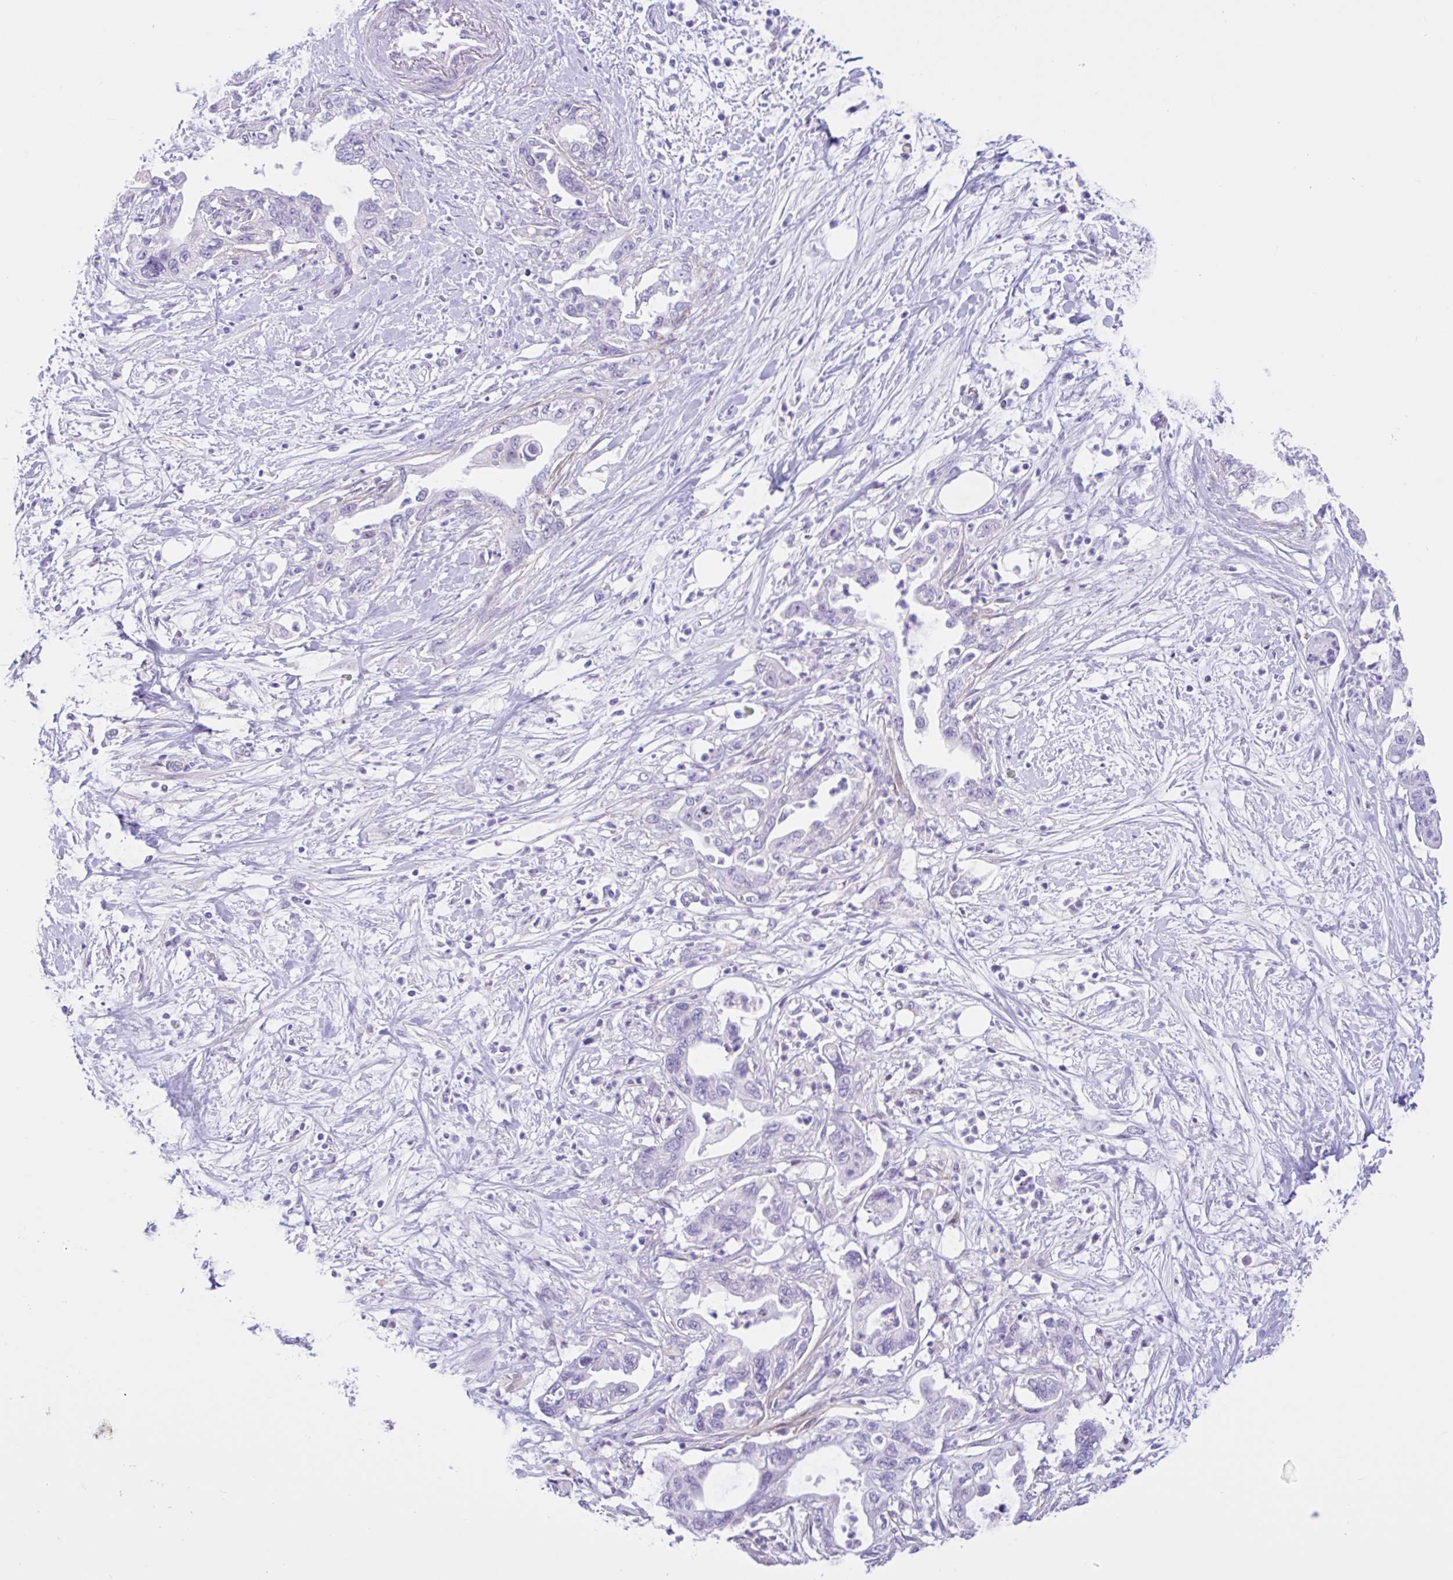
{"staining": {"intensity": "negative", "quantity": "none", "location": "none"}, "tissue": "pancreatic cancer", "cell_type": "Tumor cells", "image_type": "cancer", "snomed": [{"axis": "morphology", "description": "Adenocarcinoma, NOS"}, {"axis": "topography", "description": "Pancreas"}], "caption": "A micrograph of human adenocarcinoma (pancreatic) is negative for staining in tumor cells. (Stains: DAB (3,3'-diaminobenzidine) immunohistochemistry with hematoxylin counter stain, Microscopy: brightfield microscopy at high magnification).", "gene": "ANO4", "patient": {"sex": "female", "age": 73}}